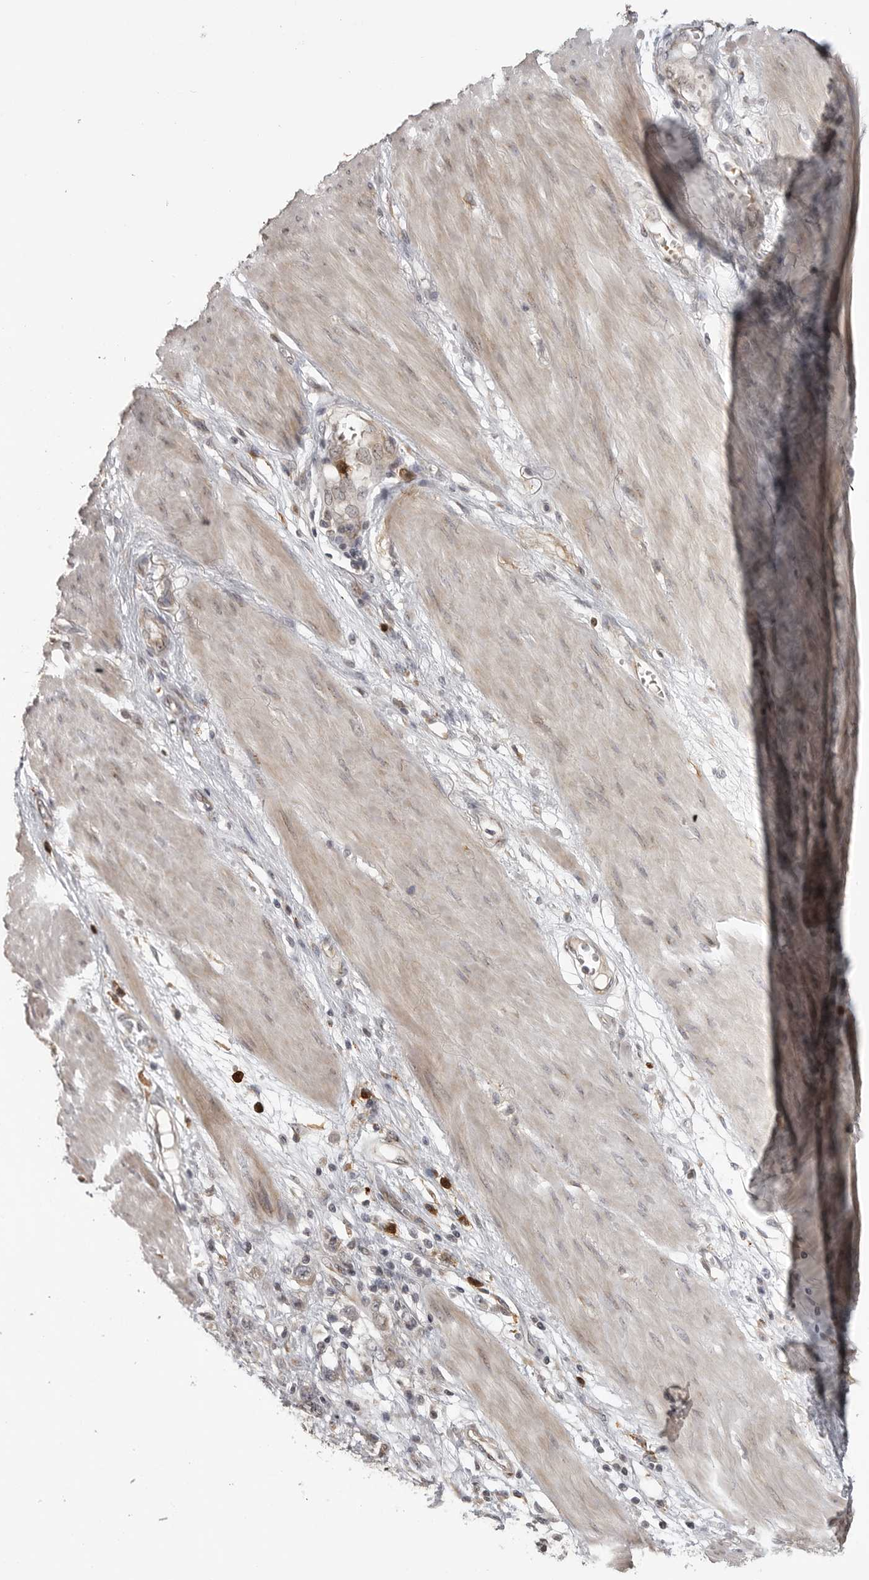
{"staining": {"intensity": "weak", "quantity": "<25%", "location": "cytoplasmic/membranous"}, "tissue": "stomach cancer", "cell_type": "Tumor cells", "image_type": "cancer", "snomed": [{"axis": "morphology", "description": "Adenocarcinoma, NOS"}, {"axis": "topography", "description": "Stomach"}], "caption": "IHC of human stomach adenocarcinoma exhibits no expression in tumor cells. Brightfield microscopy of immunohistochemistry (IHC) stained with DAB (brown) and hematoxylin (blue), captured at high magnification.", "gene": "IDO1", "patient": {"sex": "female", "age": 76}}